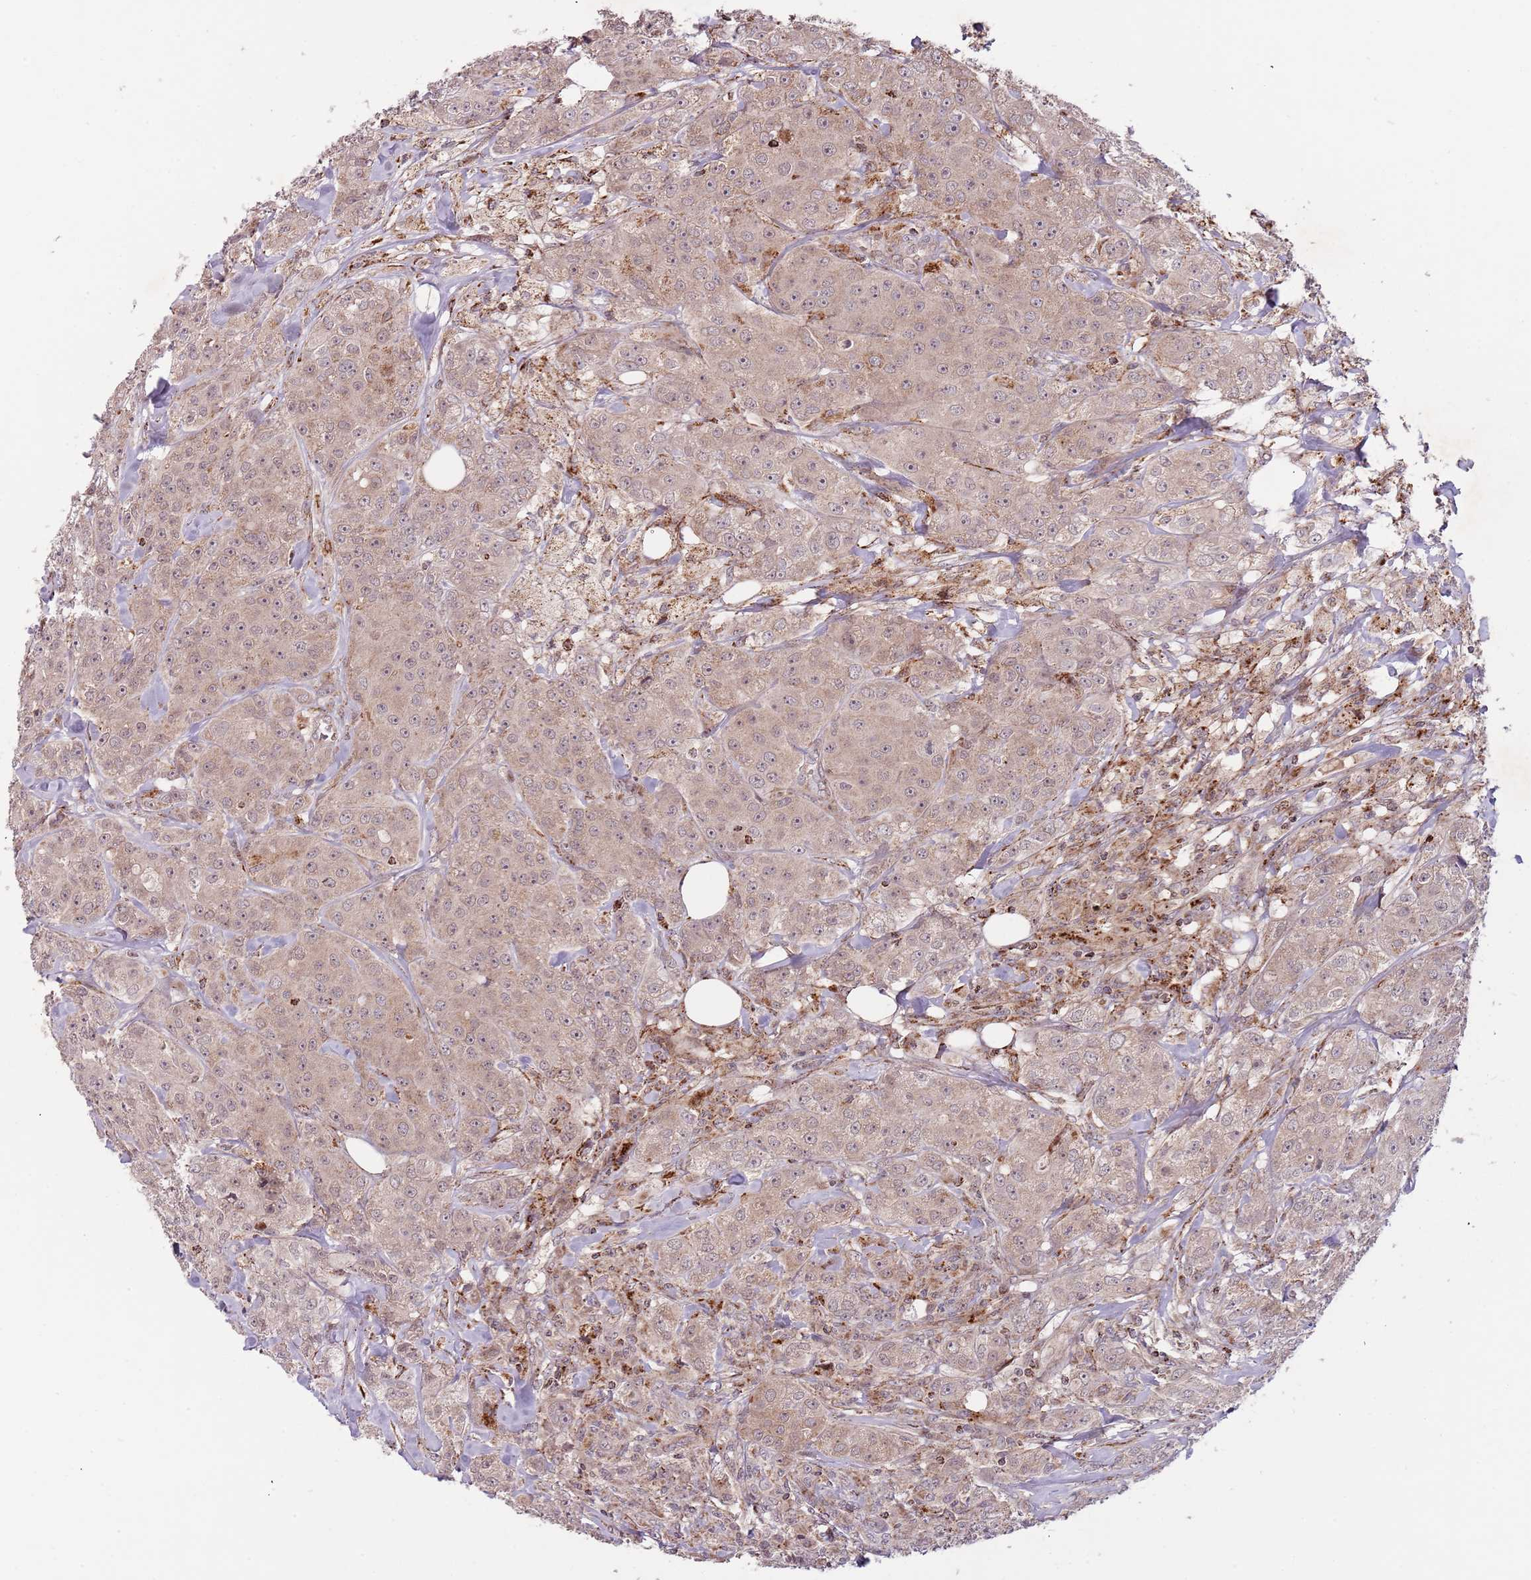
{"staining": {"intensity": "moderate", "quantity": "25%-75%", "location": "cytoplasmic/membranous"}, "tissue": "breast cancer", "cell_type": "Tumor cells", "image_type": "cancer", "snomed": [{"axis": "morphology", "description": "Duct carcinoma"}, {"axis": "topography", "description": "Breast"}], "caption": "Breast cancer (intraductal carcinoma) stained with a brown dye demonstrates moderate cytoplasmic/membranous positive staining in approximately 25%-75% of tumor cells.", "gene": "ULK3", "patient": {"sex": "female", "age": 43}}